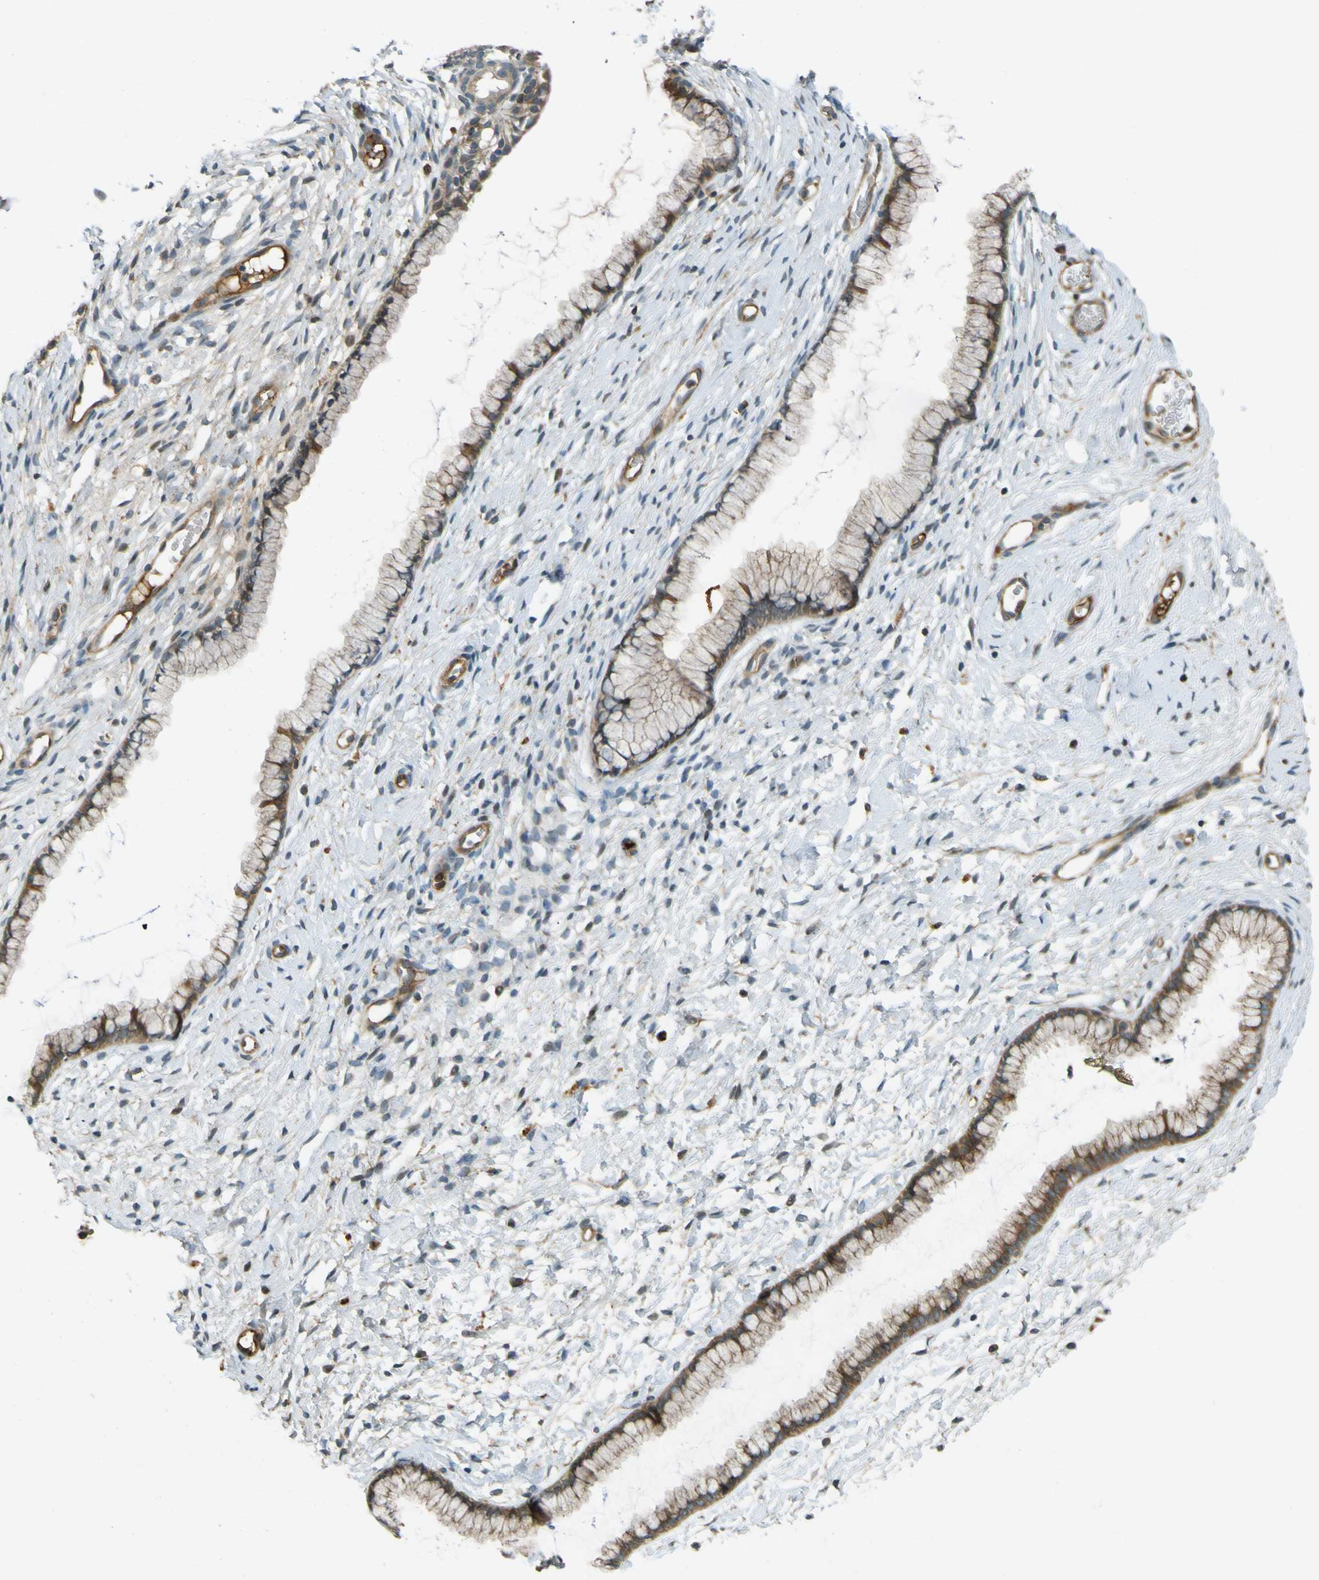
{"staining": {"intensity": "weak", "quantity": ">75%", "location": "cytoplasmic/membranous"}, "tissue": "cervix", "cell_type": "Glandular cells", "image_type": "normal", "snomed": [{"axis": "morphology", "description": "Normal tissue, NOS"}, {"axis": "topography", "description": "Cervix"}], "caption": "Glandular cells display low levels of weak cytoplasmic/membranous positivity in about >75% of cells in benign human cervix. (DAB = brown stain, brightfield microscopy at high magnification).", "gene": "LPCAT1", "patient": {"sex": "female", "age": 65}}